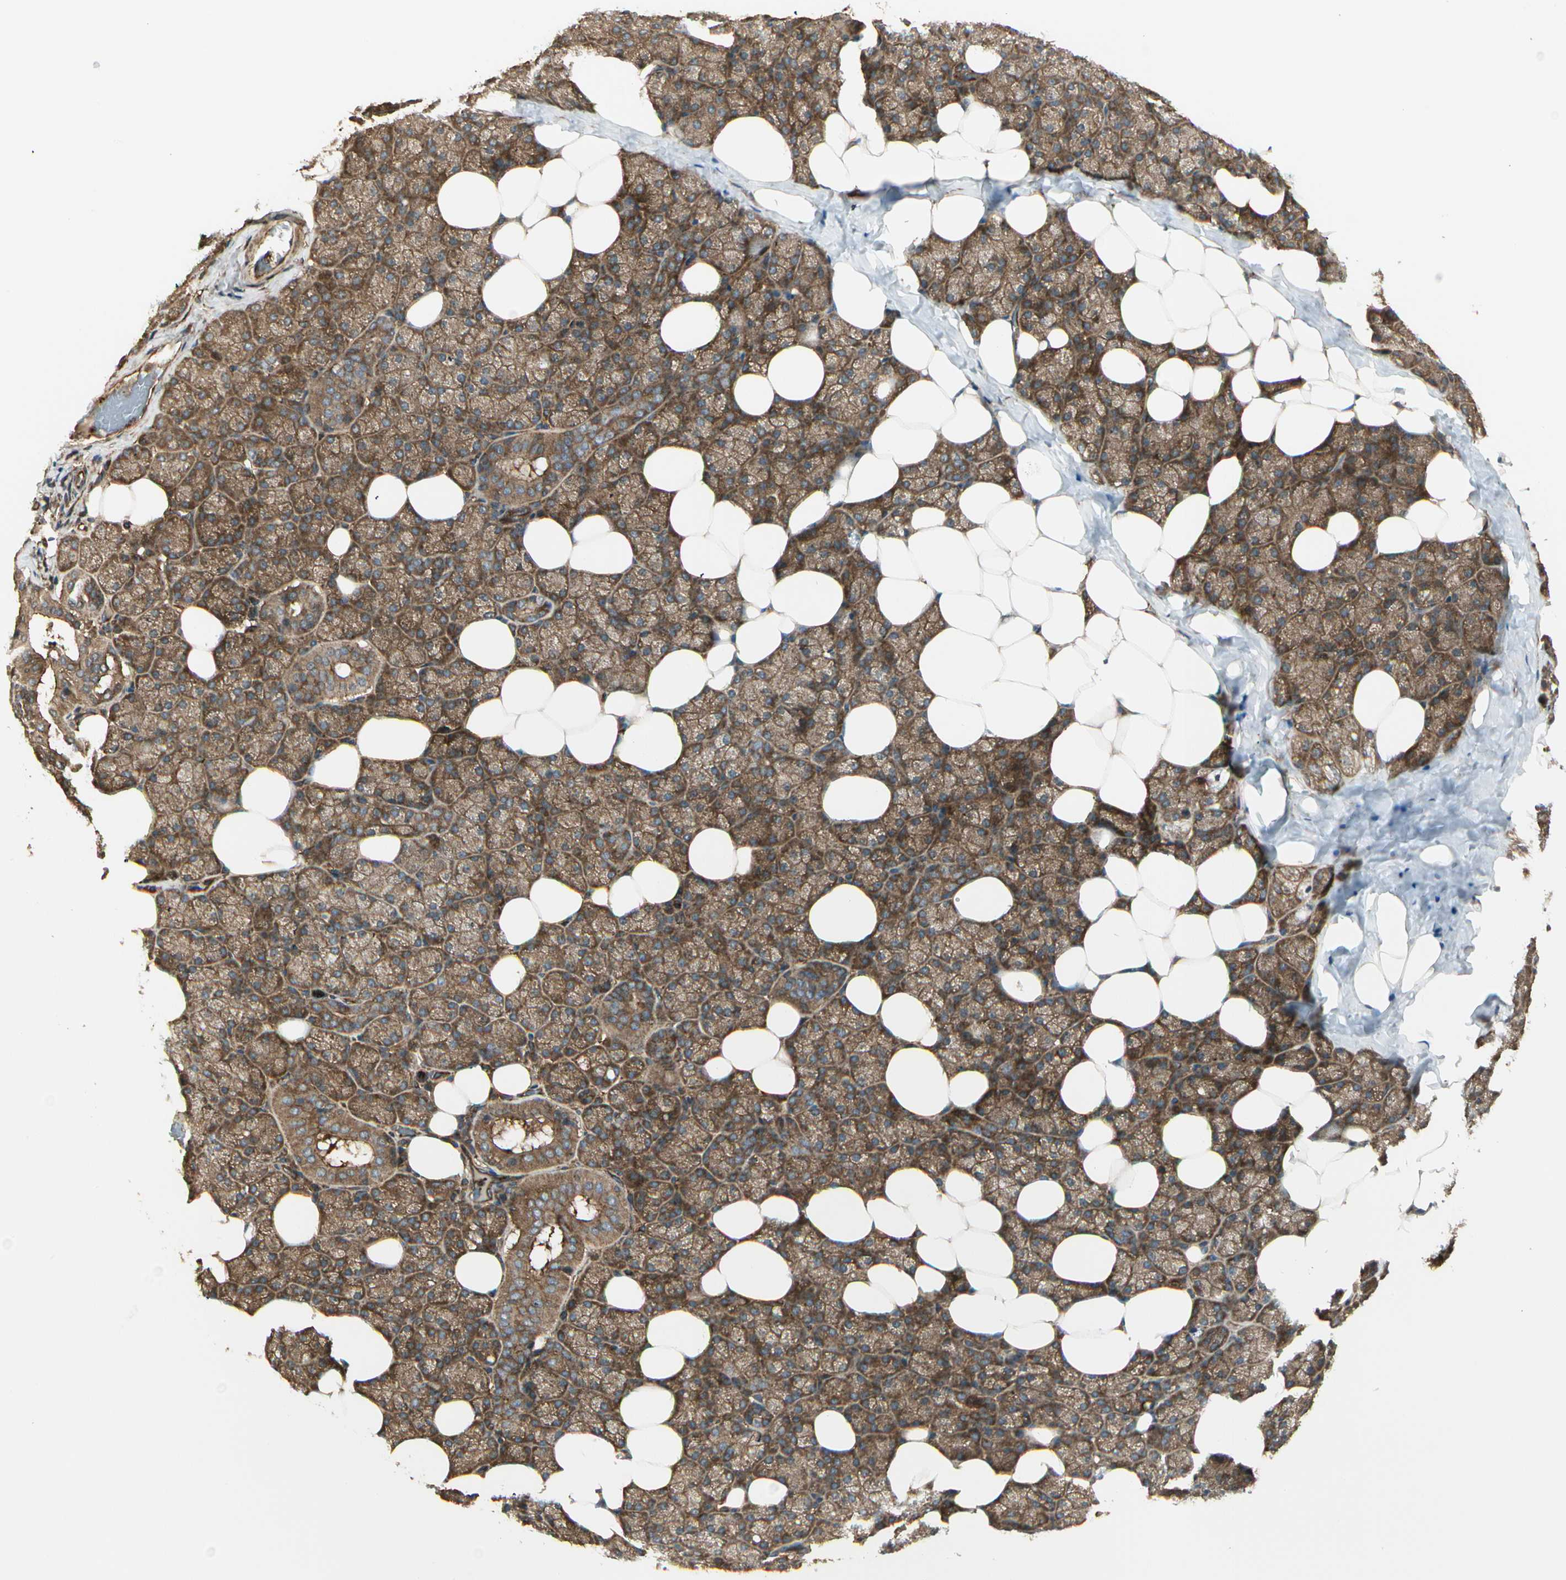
{"staining": {"intensity": "strong", "quantity": ">75%", "location": "cytoplasmic/membranous"}, "tissue": "salivary gland", "cell_type": "Glandular cells", "image_type": "normal", "snomed": [{"axis": "morphology", "description": "Normal tissue, NOS"}, {"axis": "topography", "description": "Lymph node"}, {"axis": "topography", "description": "Salivary gland"}], "caption": "A high-resolution image shows immunohistochemistry staining of unremarkable salivary gland, which reveals strong cytoplasmic/membranous positivity in approximately >75% of glandular cells. (DAB IHC with brightfield microscopy, high magnification).", "gene": "FKBP15", "patient": {"sex": "male", "age": 8}}